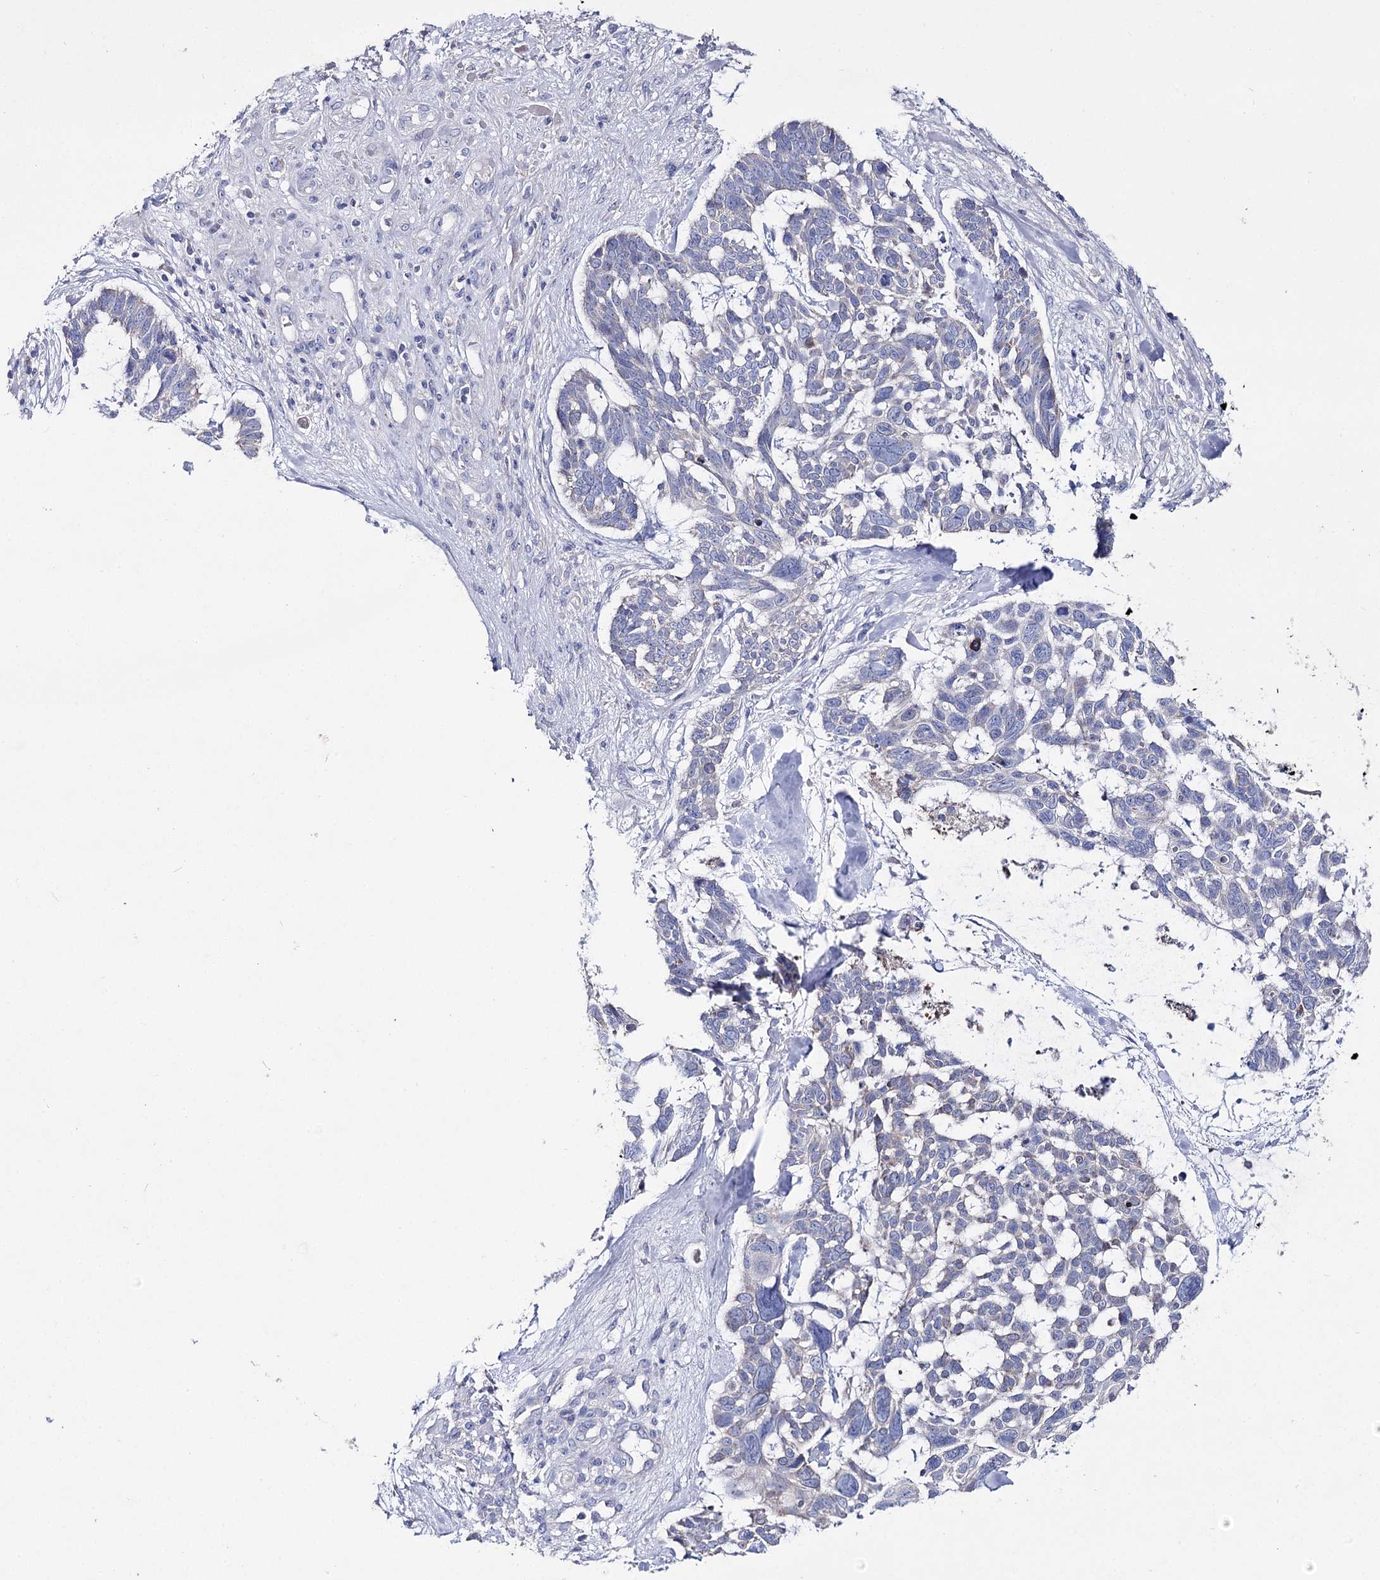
{"staining": {"intensity": "negative", "quantity": "none", "location": "none"}, "tissue": "skin cancer", "cell_type": "Tumor cells", "image_type": "cancer", "snomed": [{"axis": "morphology", "description": "Basal cell carcinoma"}, {"axis": "topography", "description": "Skin"}], "caption": "This is an IHC histopathology image of skin cancer (basal cell carcinoma). There is no expression in tumor cells.", "gene": "NRAP", "patient": {"sex": "male", "age": 88}}